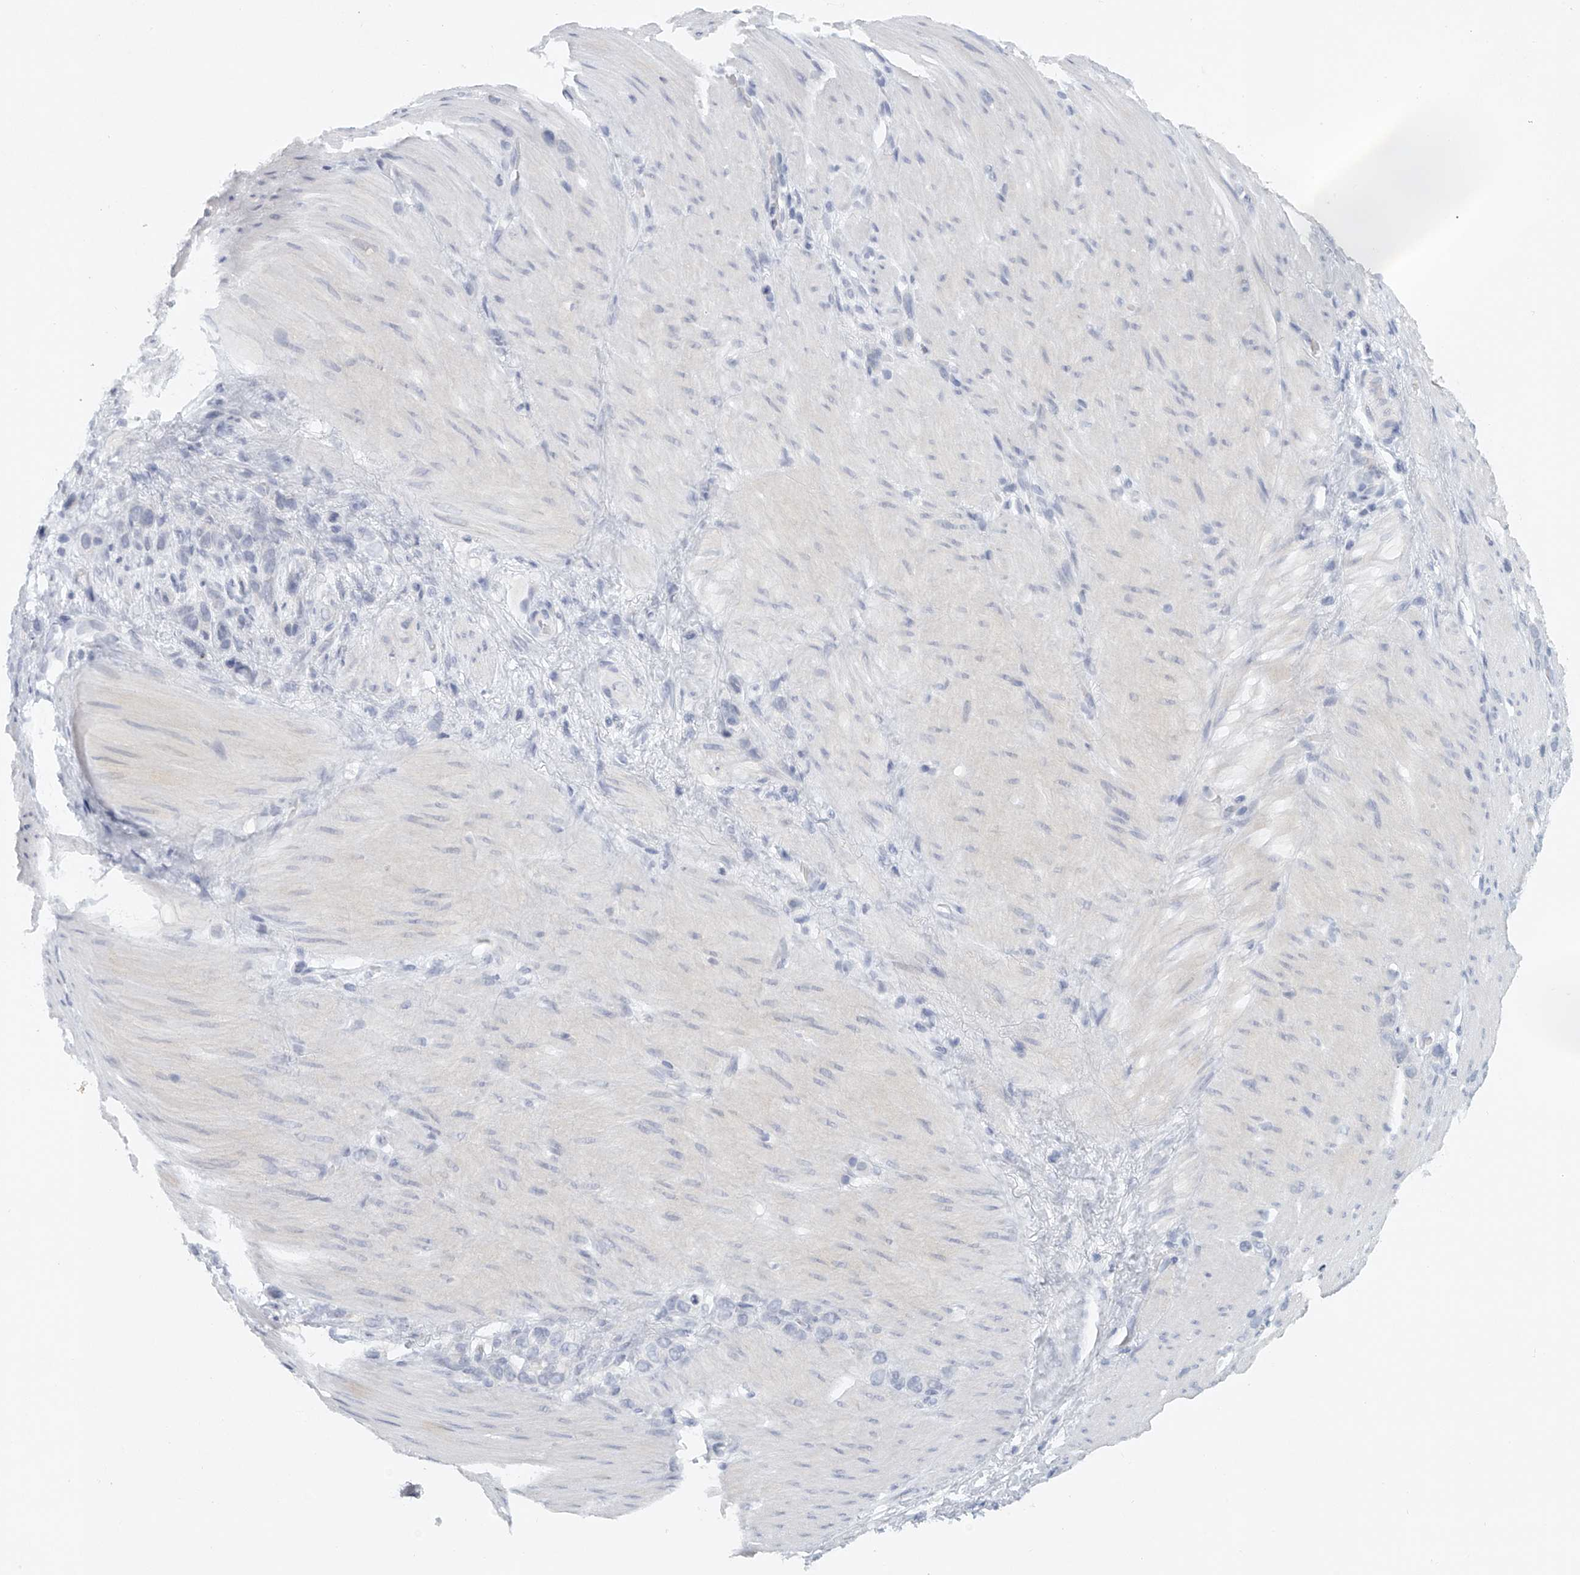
{"staining": {"intensity": "negative", "quantity": "none", "location": "none"}, "tissue": "stomach cancer", "cell_type": "Tumor cells", "image_type": "cancer", "snomed": [{"axis": "morphology", "description": "Normal tissue, NOS"}, {"axis": "morphology", "description": "Adenocarcinoma, NOS"}, {"axis": "morphology", "description": "Adenocarcinoma, High grade"}, {"axis": "topography", "description": "Stomach, upper"}, {"axis": "topography", "description": "Stomach"}], "caption": "Image shows no protein positivity in tumor cells of stomach cancer tissue. The staining was performed using DAB to visualize the protein expression in brown, while the nuclei were stained in blue with hematoxylin (Magnification: 20x).", "gene": "FAT2", "patient": {"sex": "female", "age": 65}}